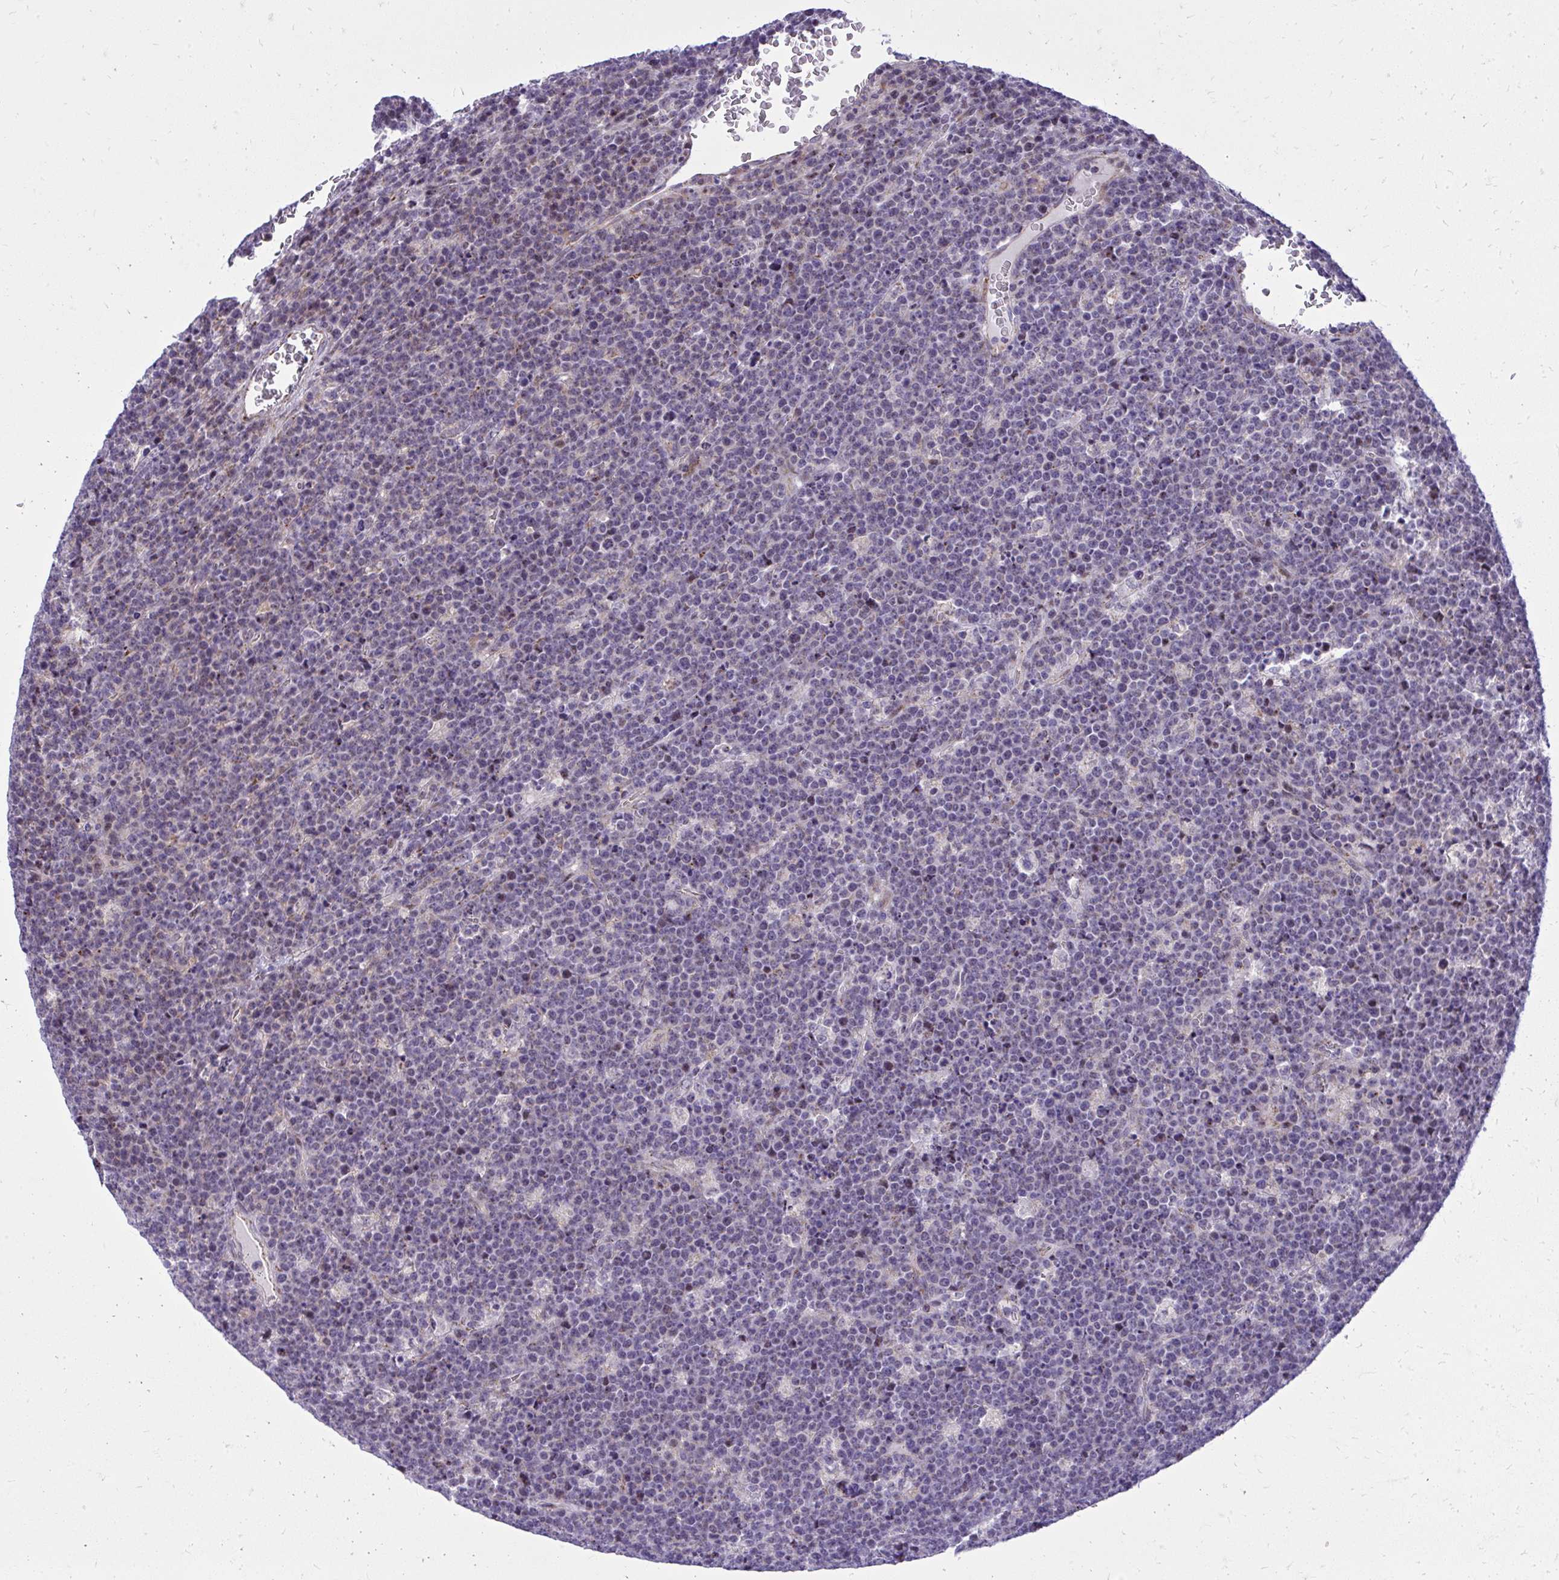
{"staining": {"intensity": "negative", "quantity": "none", "location": "none"}, "tissue": "lymphoma", "cell_type": "Tumor cells", "image_type": "cancer", "snomed": [{"axis": "morphology", "description": "Malignant lymphoma, non-Hodgkin's type, High grade"}, {"axis": "topography", "description": "Ovary"}], "caption": "Tumor cells are negative for protein expression in human lymphoma. (Stains: DAB (3,3'-diaminobenzidine) immunohistochemistry with hematoxylin counter stain, Microscopy: brightfield microscopy at high magnification).", "gene": "GPRIN3", "patient": {"sex": "female", "age": 56}}